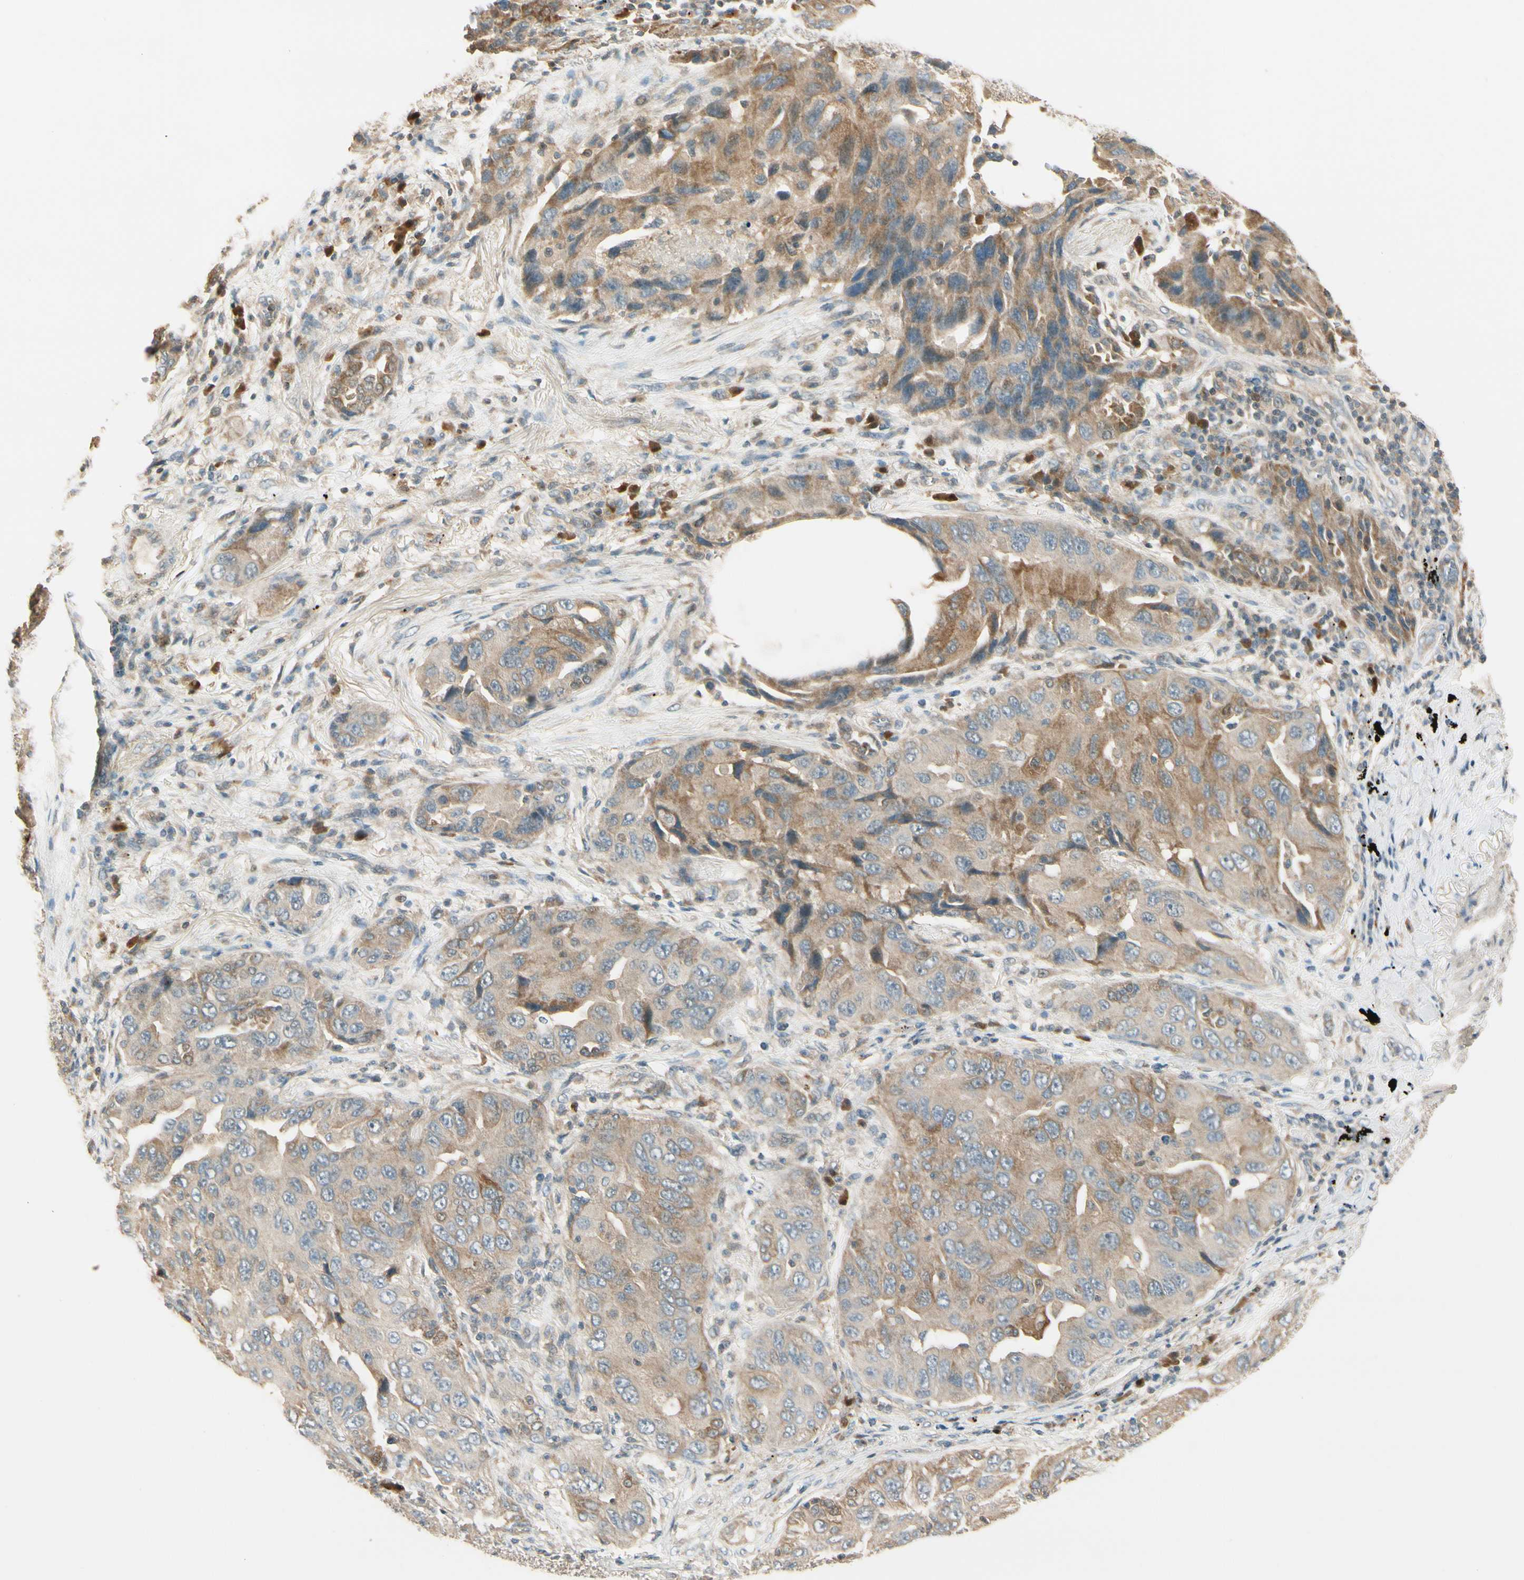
{"staining": {"intensity": "moderate", "quantity": "25%-75%", "location": "cytoplasmic/membranous"}, "tissue": "lung cancer", "cell_type": "Tumor cells", "image_type": "cancer", "snomed": [{"axis": "morphology", "description": "Adenocarcinoma, NOS"}, {"axis": "topography", "description": "Lung"}], "caption": "Tumor cells demonstrate moderate cytoplasmic/membranous staining in approximately 25%-75% of cells in lung adenocarcinoma.", "gene": "PLXNA1", "patient": {"sex": "female", "age": 65}}